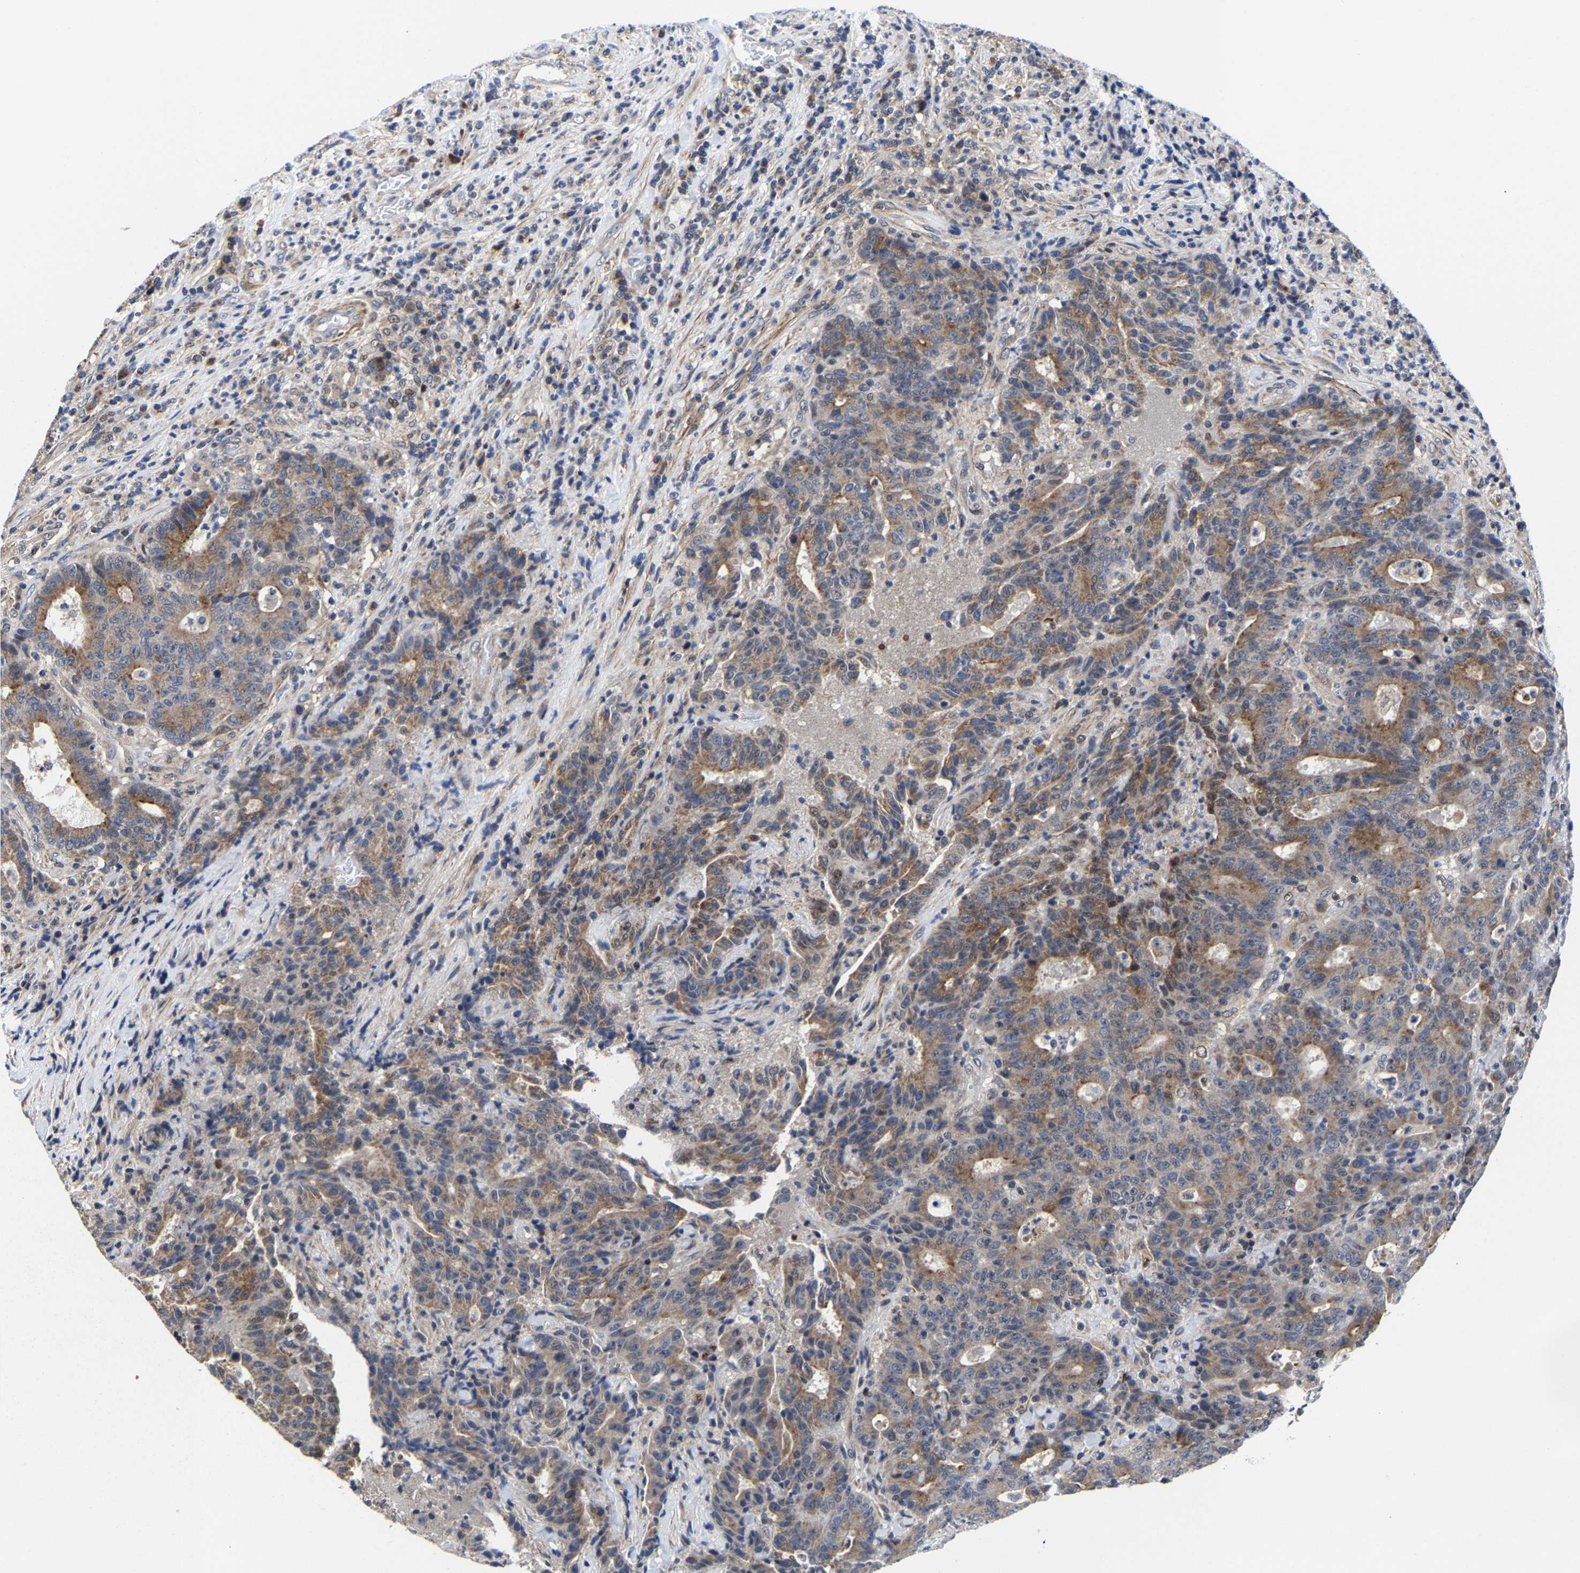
{"staining": {"intensity": "moderate", "quantity": ">75%", "location": "cytoplasmic/membranous"}, "tissue": "colorectal cancer", "cell_type": "Tumor cells", "image_type": "cancer", "snomed": [{"axis": "morphology", "description": "Adenocarcinoma, NOS"}, {"axis": "topography", "description": "Colon"}], "caption": "High-magnification brightfield microscopy of colorectal cancer (adenocarcinoma) stained with DAB (3,3'-diaminobenzidine) (brown) and counterstained with hematoxylin (blue). tumor cells exhibit moderate cytoplasmic/membranous positivity is identified in approximately>75% of cells. The staining was performed using DAB to visualize the protein expression in brown, while the nuclei were stained in blue with hematoxylin (Magnification: 20x).", "gene": "PFKFB3", "patient": {"sex": "female", "age": 75}}